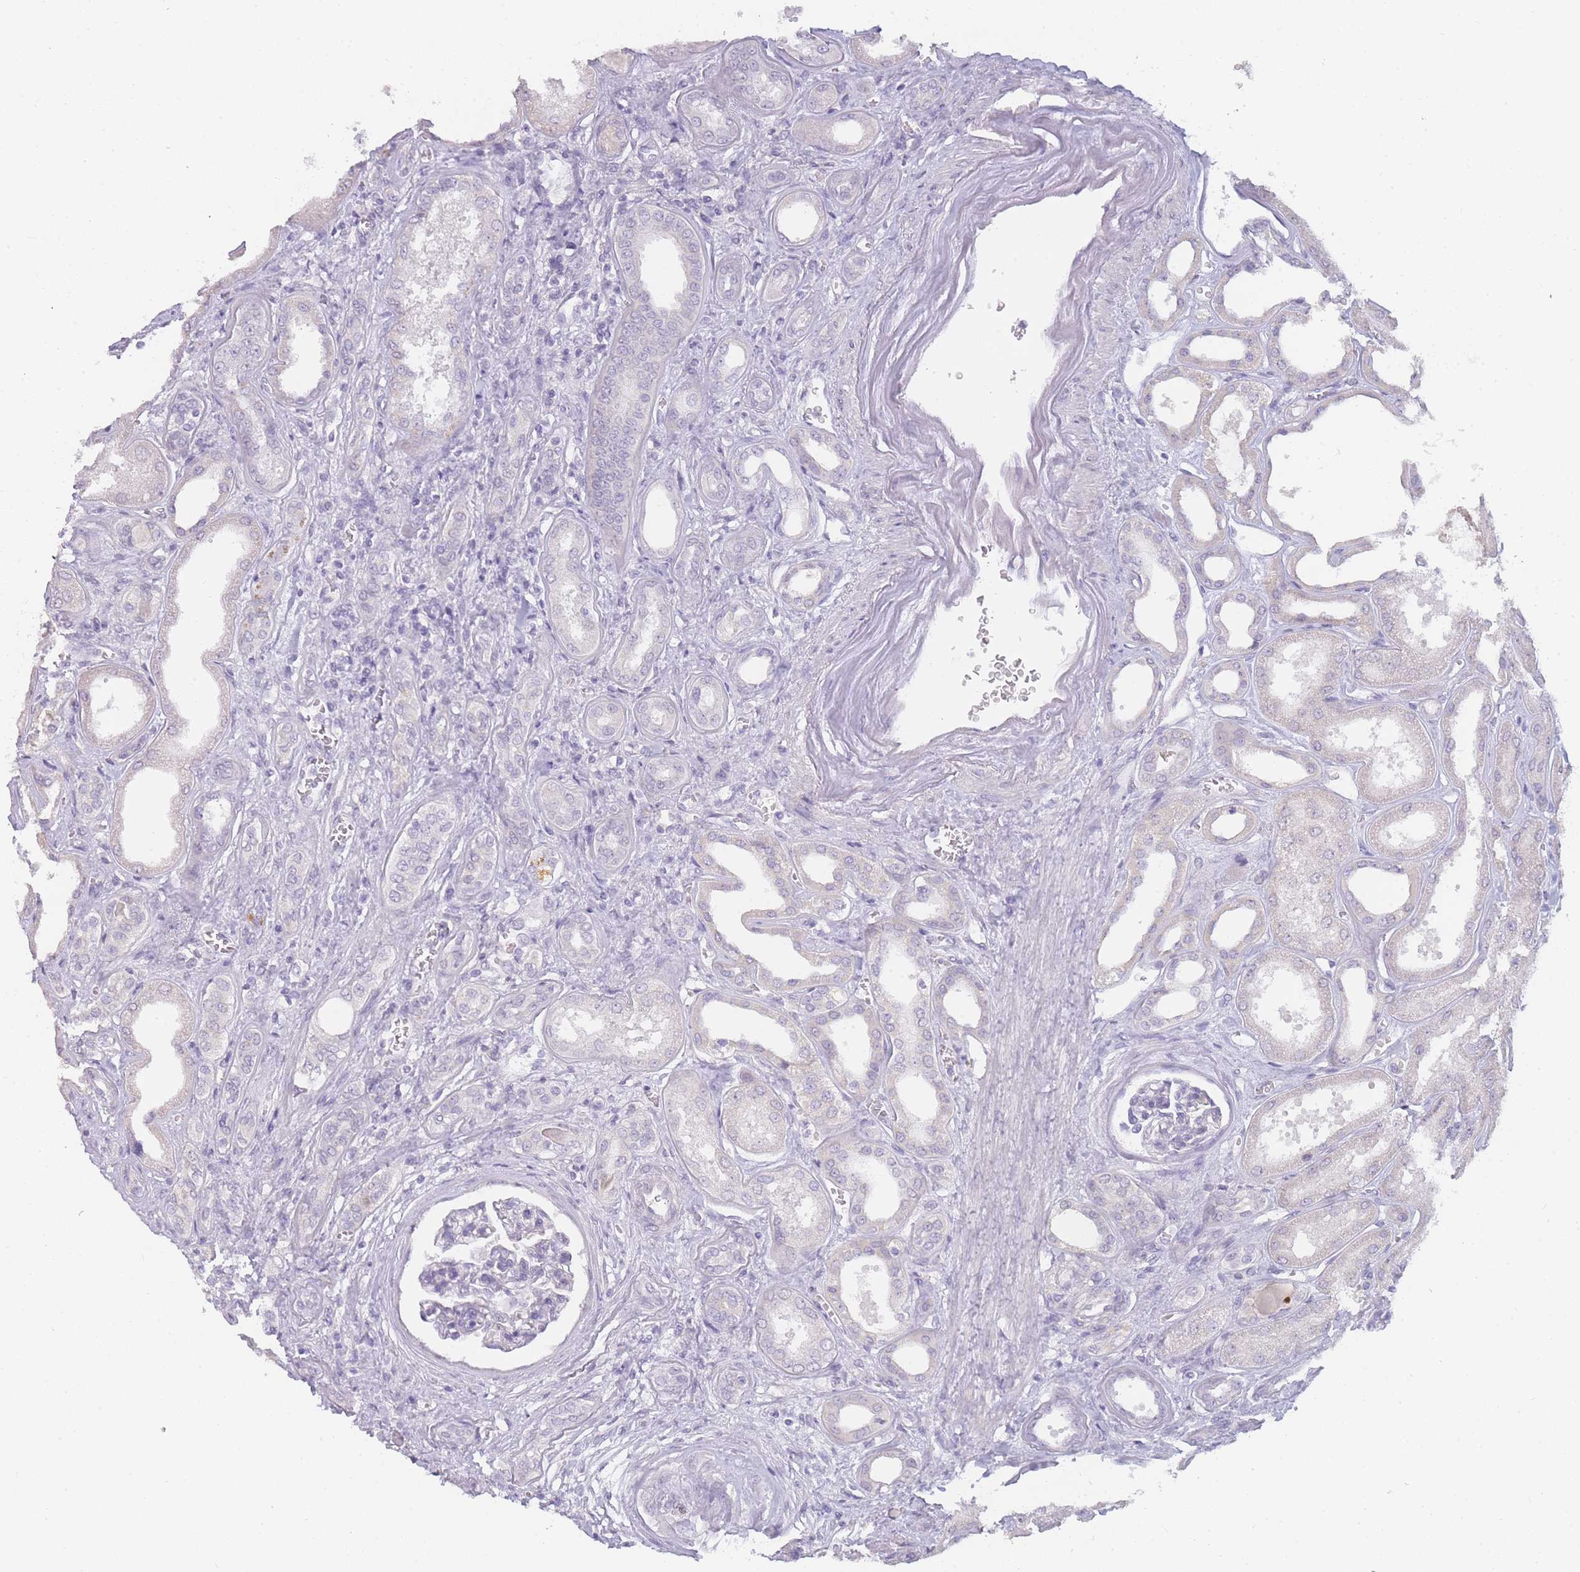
{"staining": {"intensity": "negative", "quantity": "none", "location": "none"}, "tissue": "kidney", "cell_type": "Cells in glomeruli", "image_type": "normal", "snomed": [{"axis": "morphology", "description": "Normal tissue, NOS"}, {"axis": "morphology", "description": "Adenocarcinoma, NOS"}, {"axis": "topography", "description": "Kidney"}], "caption": "Histopathology image shows no protein expression in cells in glomeruli of normal kidney.", "gene": "INS", "patient": {"sex": "female", "age": 68}}